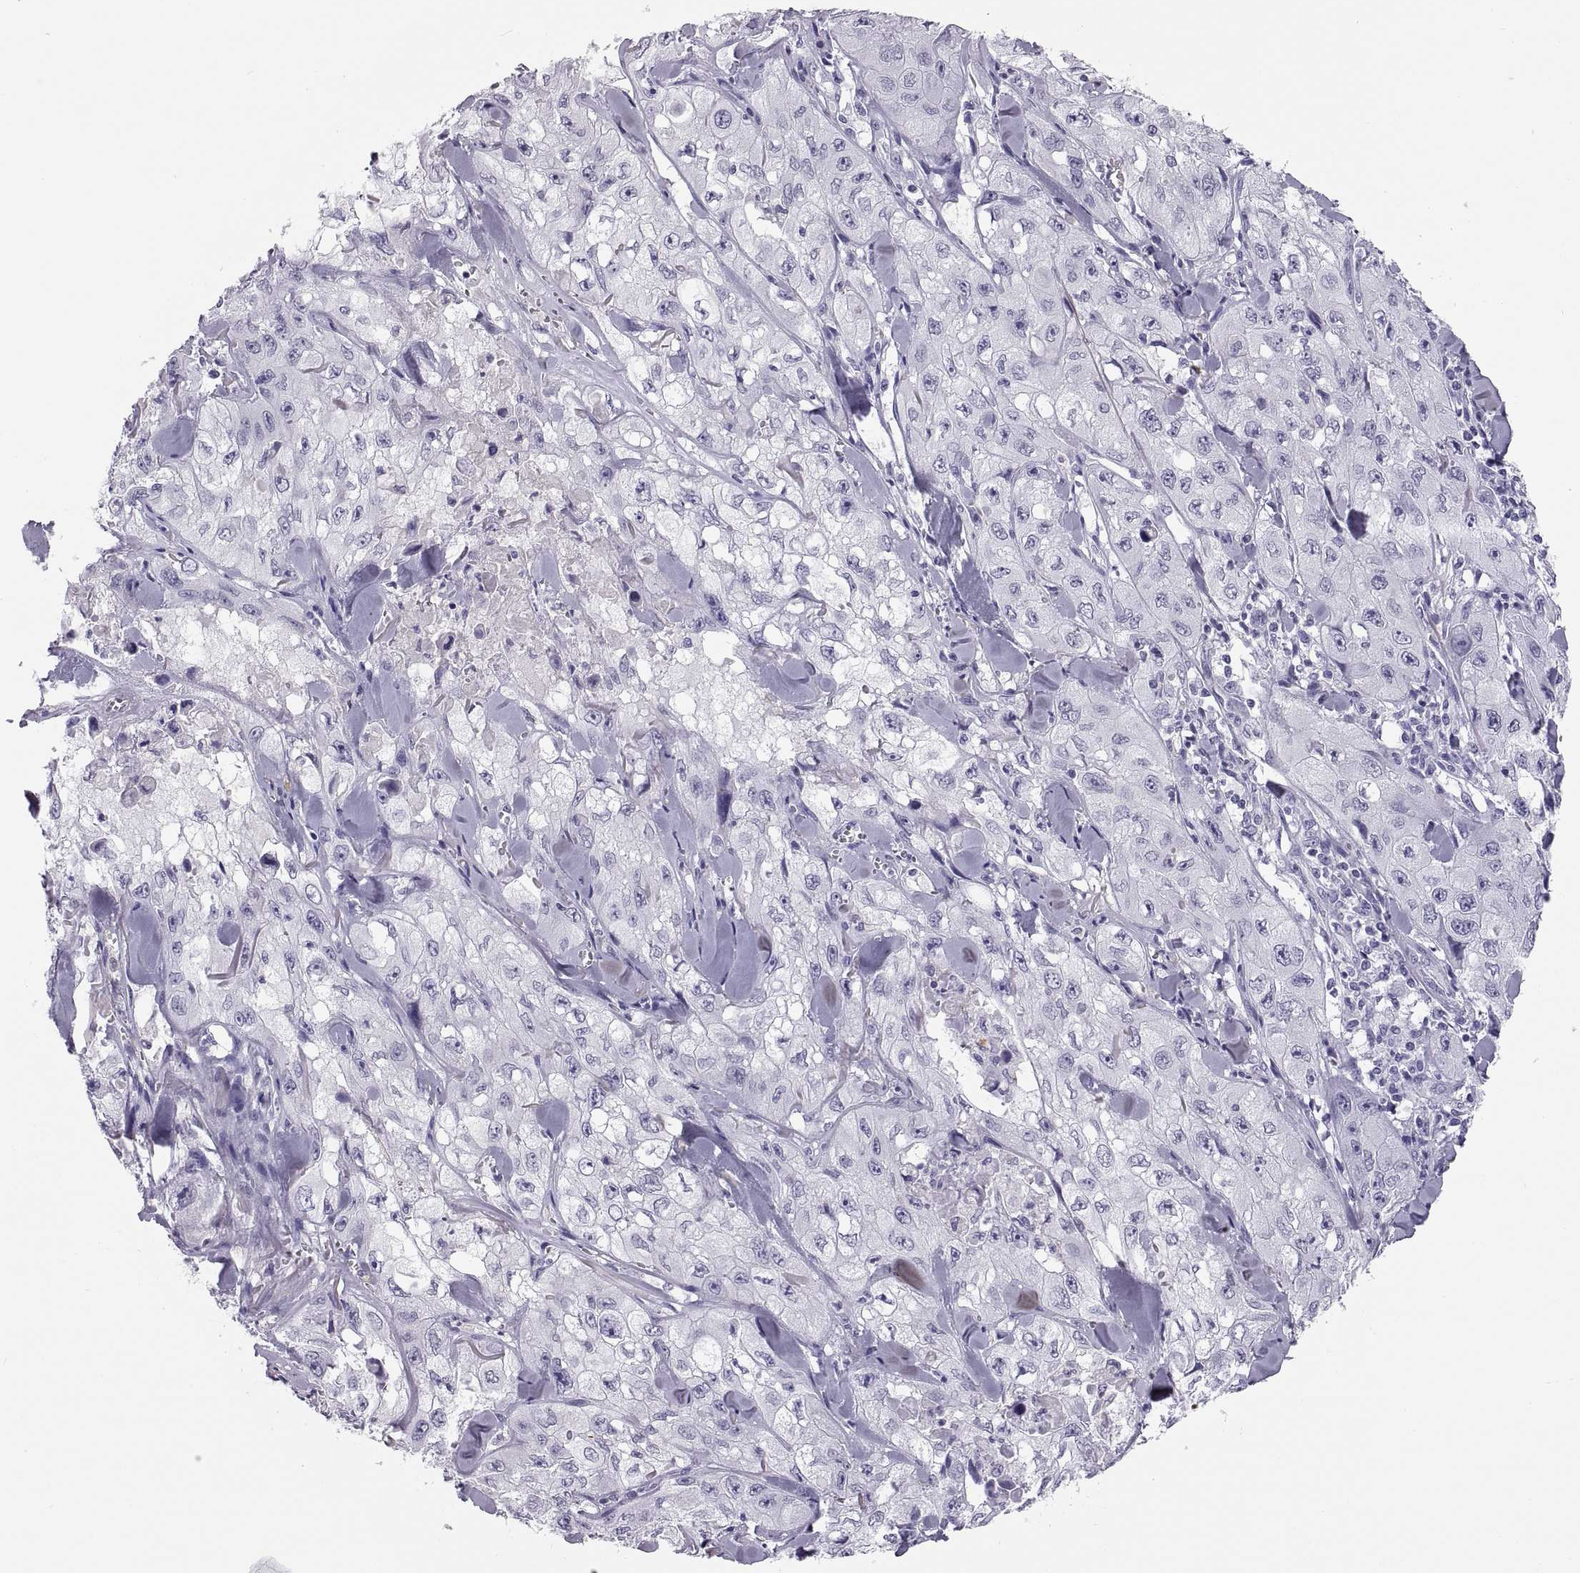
{"staining": {"intensity": "negative", "quantity": "none", "location": "none"}, "tissue": "skin cancer", "cell_type": "Tumor cells", "image_type": "cancer", "snomed": [{"axis": "morphology", "description": "Squamous cell carcinoma, NOS"}, {"axis": "topography", "description": "Skin"}, {"axis": "topography", "description": "Subcutis"}], "caption": "There is no significant positivity in tumor cells of skin cancer. (Stains: DAB IHC with hematoxylin counter stain, Microscopy: brightfield microscopy at high magnification).", "gene": "QRICH2", "patient": {"sex": "male", "age": 73}}